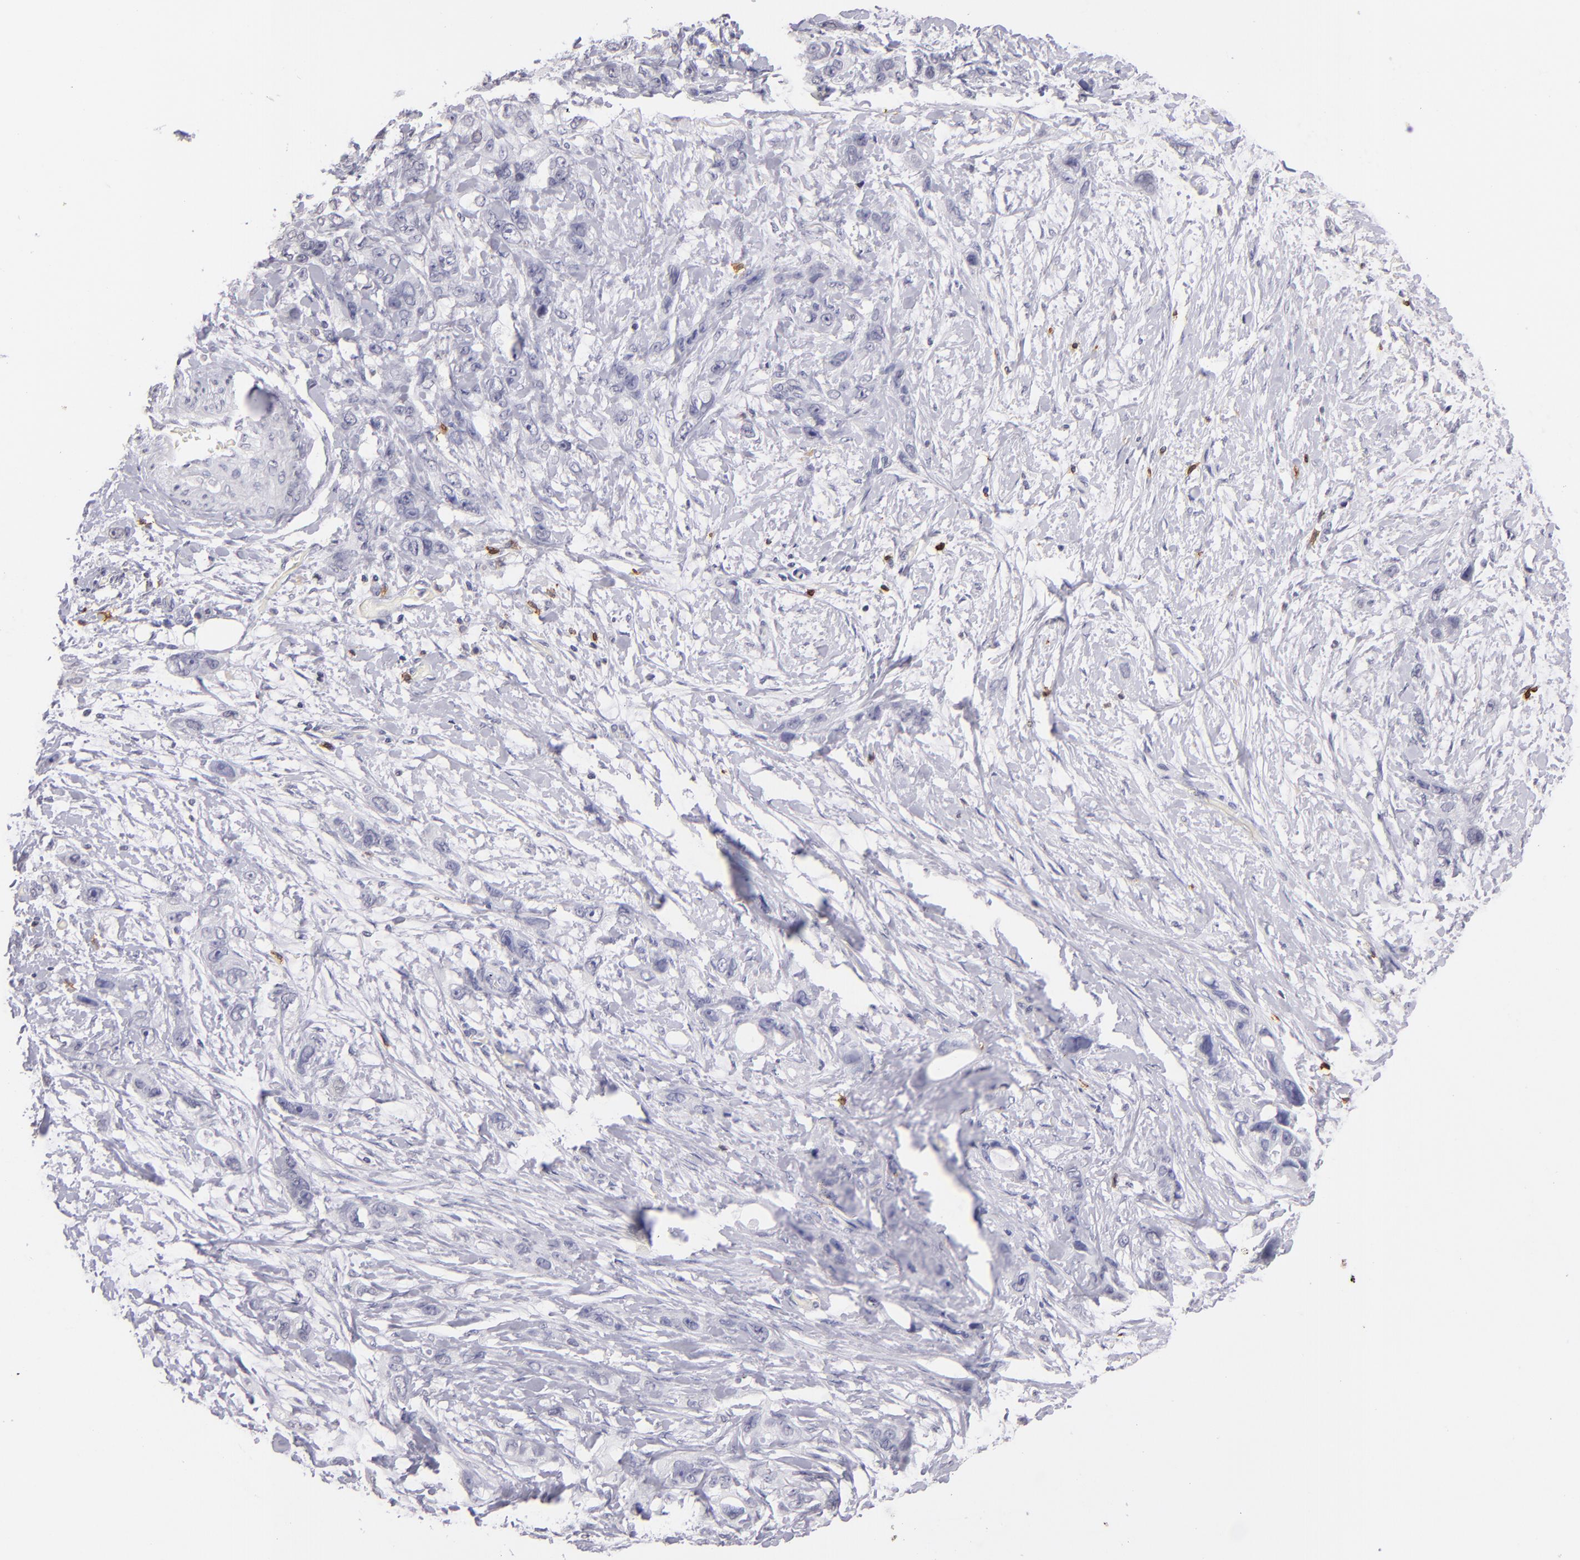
{"staining": {"intensity": "negative", "quantity": "none", "location": "none"}, "tissue": "stomach cancer", "cell_type": "Tumor cells", "image_type": "cancer", "snomed": [{"axis": "morphology", "description": "Adenocarcinoma, NOS"}, {"axis": "topography", "description": "Stomach, upper"}], "caption": "IHC micrograph of human stomach cancer stained for a protein (brown), which shows no positivity in tumor cells. (DAB (3,3'-diaminobenzidine) immunohistochemistry visualized using brightfield microscopy, high magnification).", "gene": "IL2RA", "patient": {"sex": "male", "age": 47}}